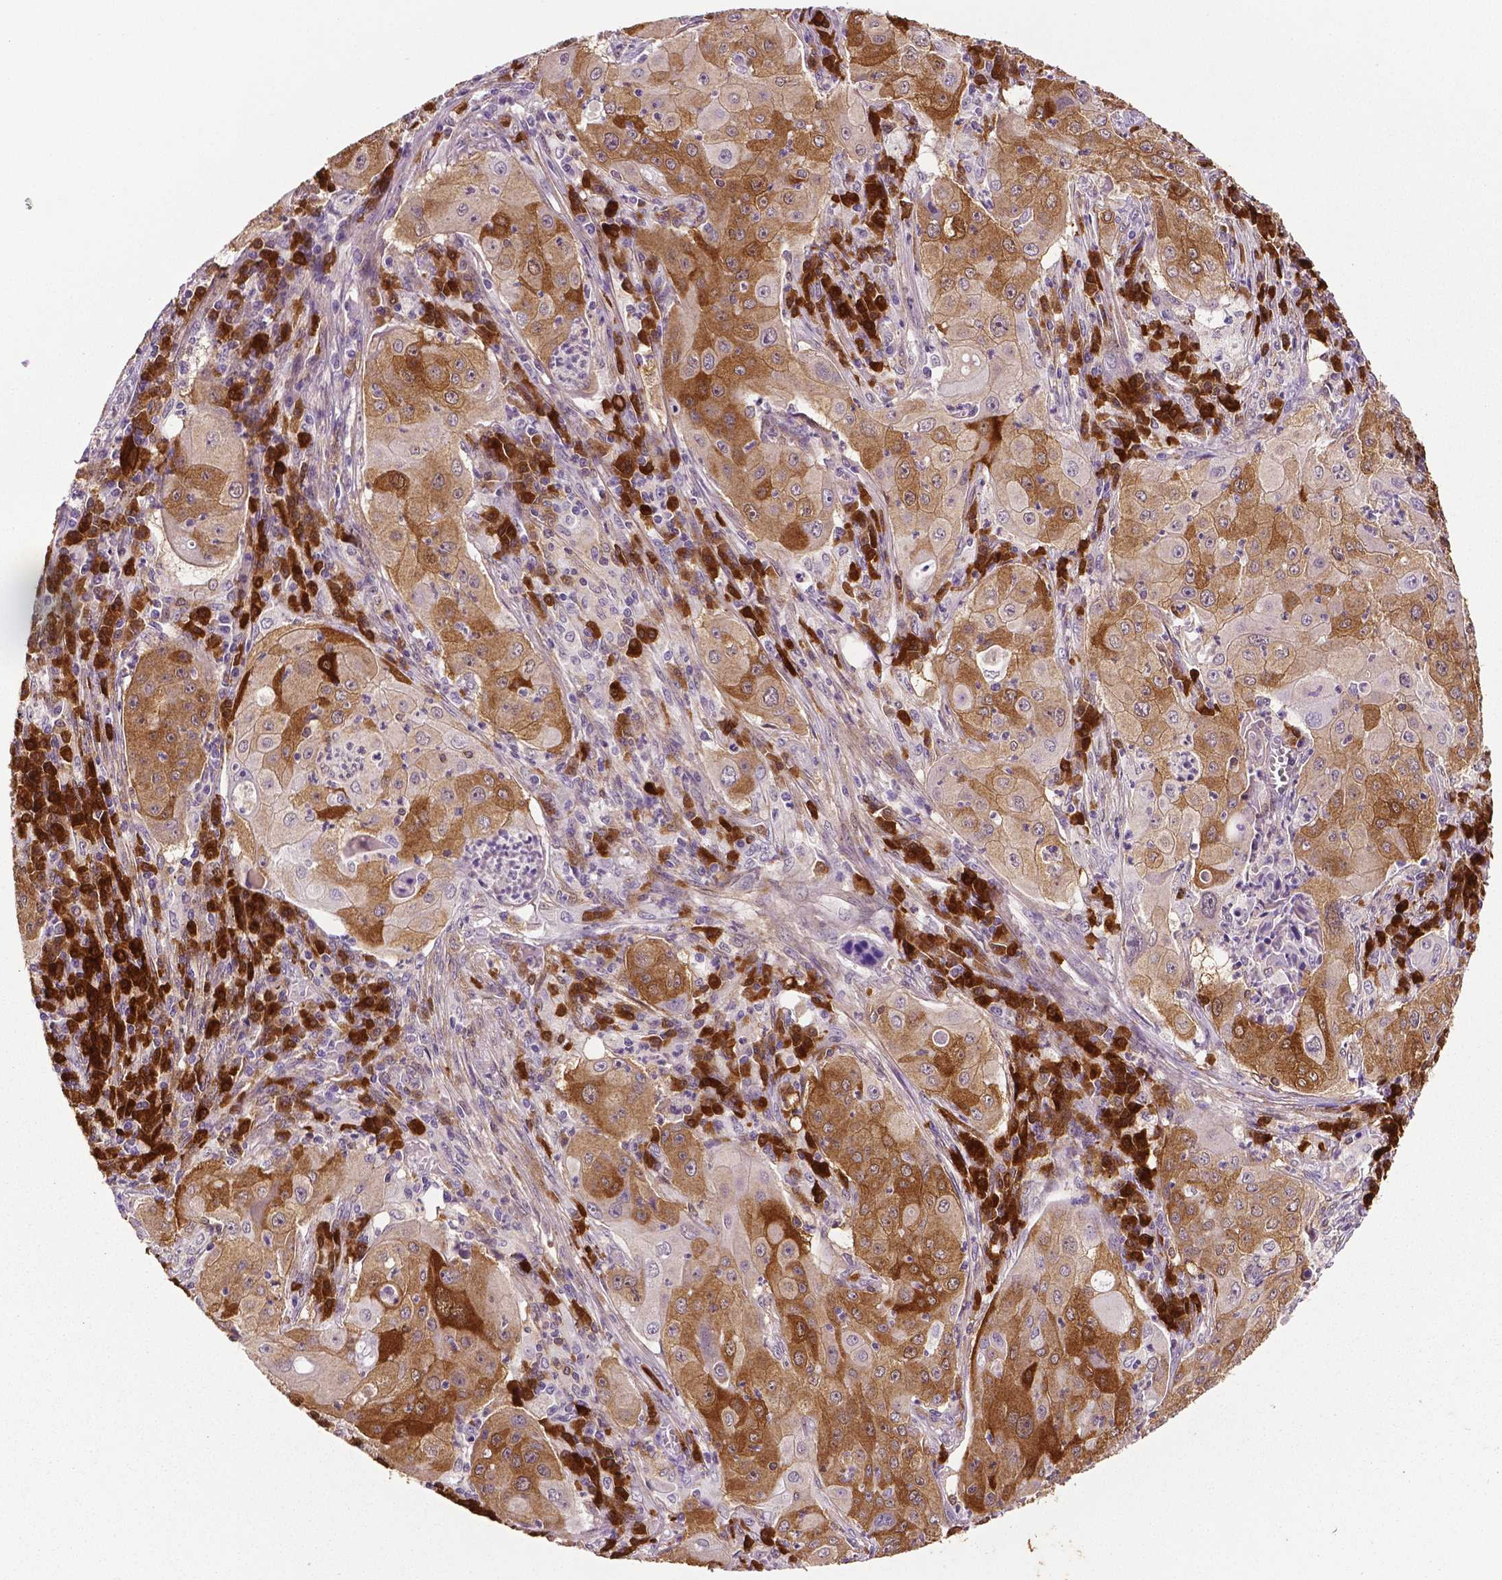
{"staining": {"intensity": "moderate", "quantity": ">75%", "location": "cytoplasmic/membranous"}, "tissue": "lung cancer", "cell_type": "Tumor cells", "image_type": "cancer", "snomed": [{"axis": "morphology", "description": "Squamous cell carcinoma, NOS"}, {"axis": "topography", "description": "Lung"}], "caption": "Immunohistochemical staining of squamous cell carcinoma (lung) reveals moderate cytoplasmic/membranous protein expression in about >75% of tumor cells. (DAB = brown stain, brightfield microscopy at high magnification).", "gene": "PHGDH", "patient": {"sex": "female", "age": 59}}